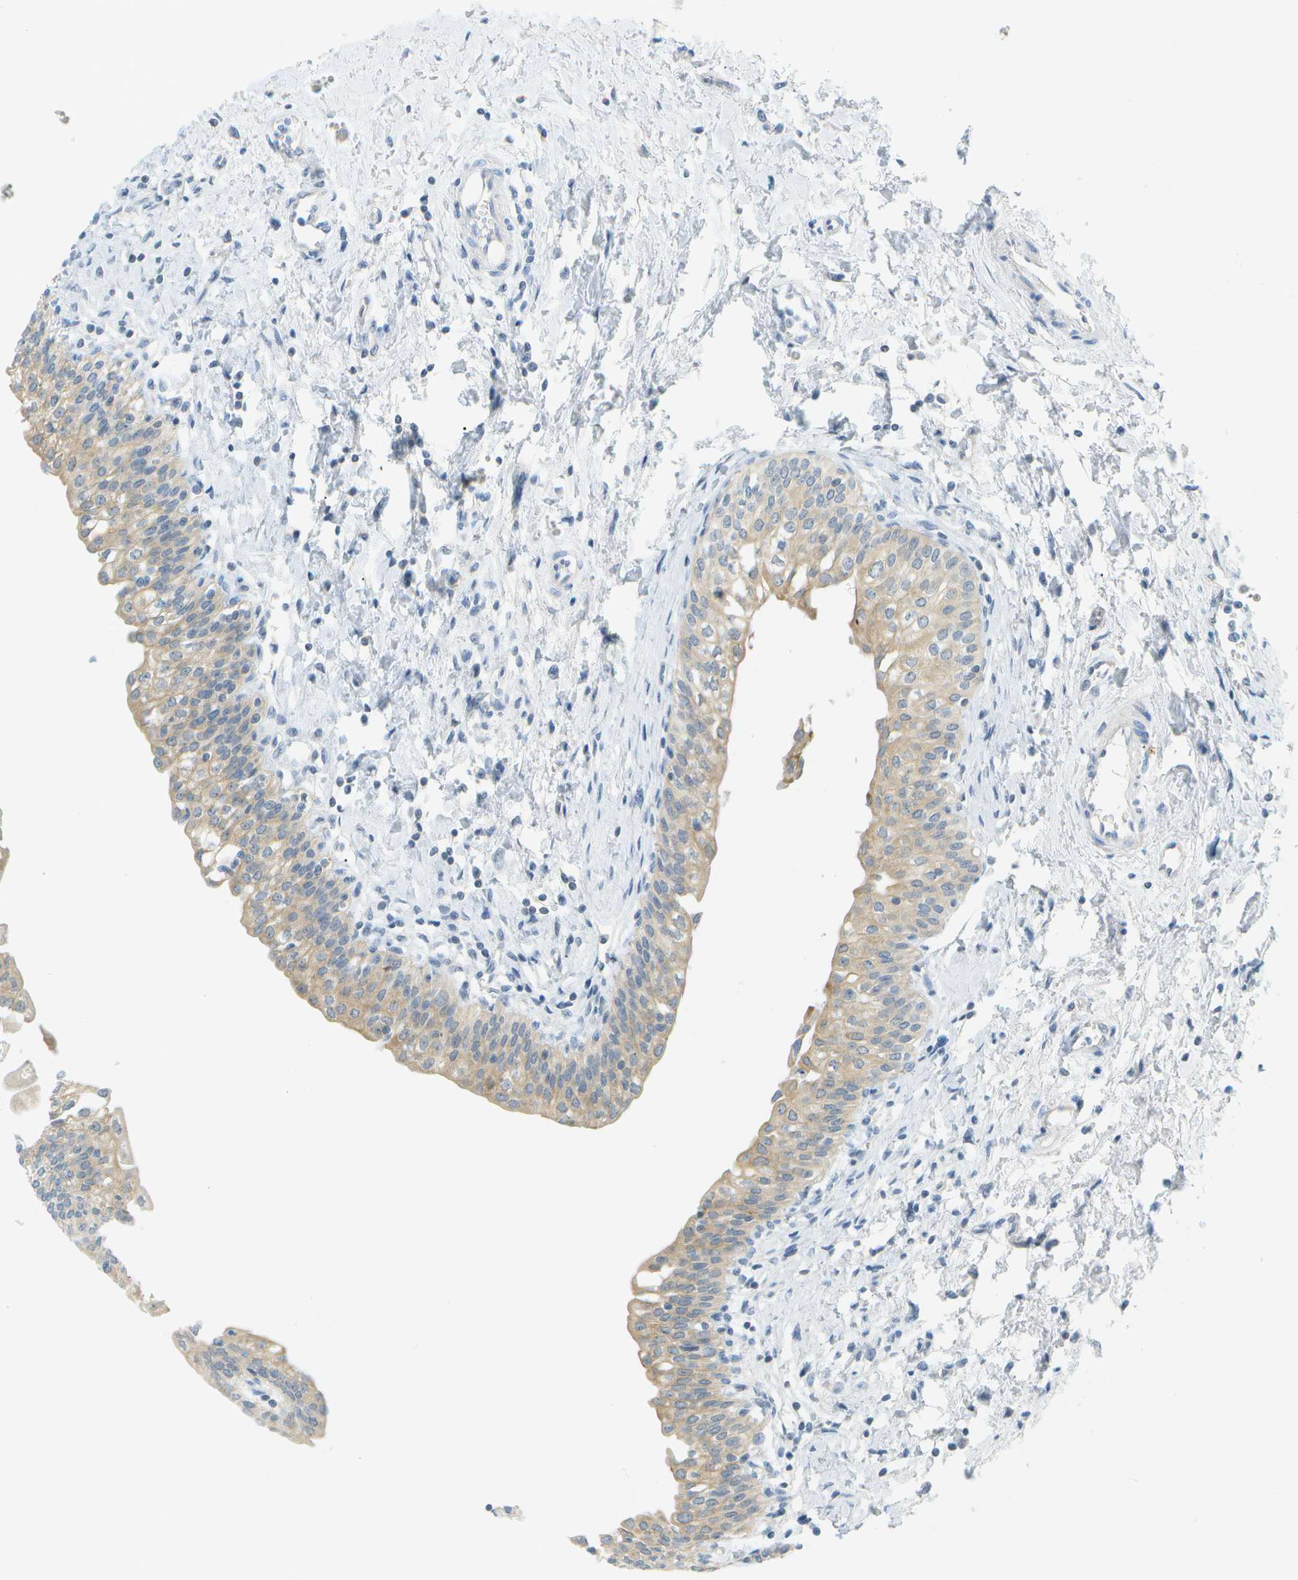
{"staining": {"intensity": "weak", "quantity": ">75%", "location": "cytoplasmic/membranous"}, "tissue": "urinary bladder", "cell_type": "Urothelial cells", "image_type": "normal", "snomed": [{"axis": "morphology", "description": "Normal tissue, NOS"}, {"axis": "topography", "description": "Urinary bladder"}], "caption": "Immunohistochemistry staining of unremarkable urinary bladder, which demonstrates low levels of weak cytoplasmic/membranous expression in approximately >75% of urothelial cells indicating weak cytoplasmic/membranous protein positivity. The staining was performed using DAB (3,3'-diaminobenzidine) (brown) for protein detection and nuclei were counterstained in hematoxylin (blue).", "gene": "SMYD5", "patient": {"sex": "male", "age": 55}}